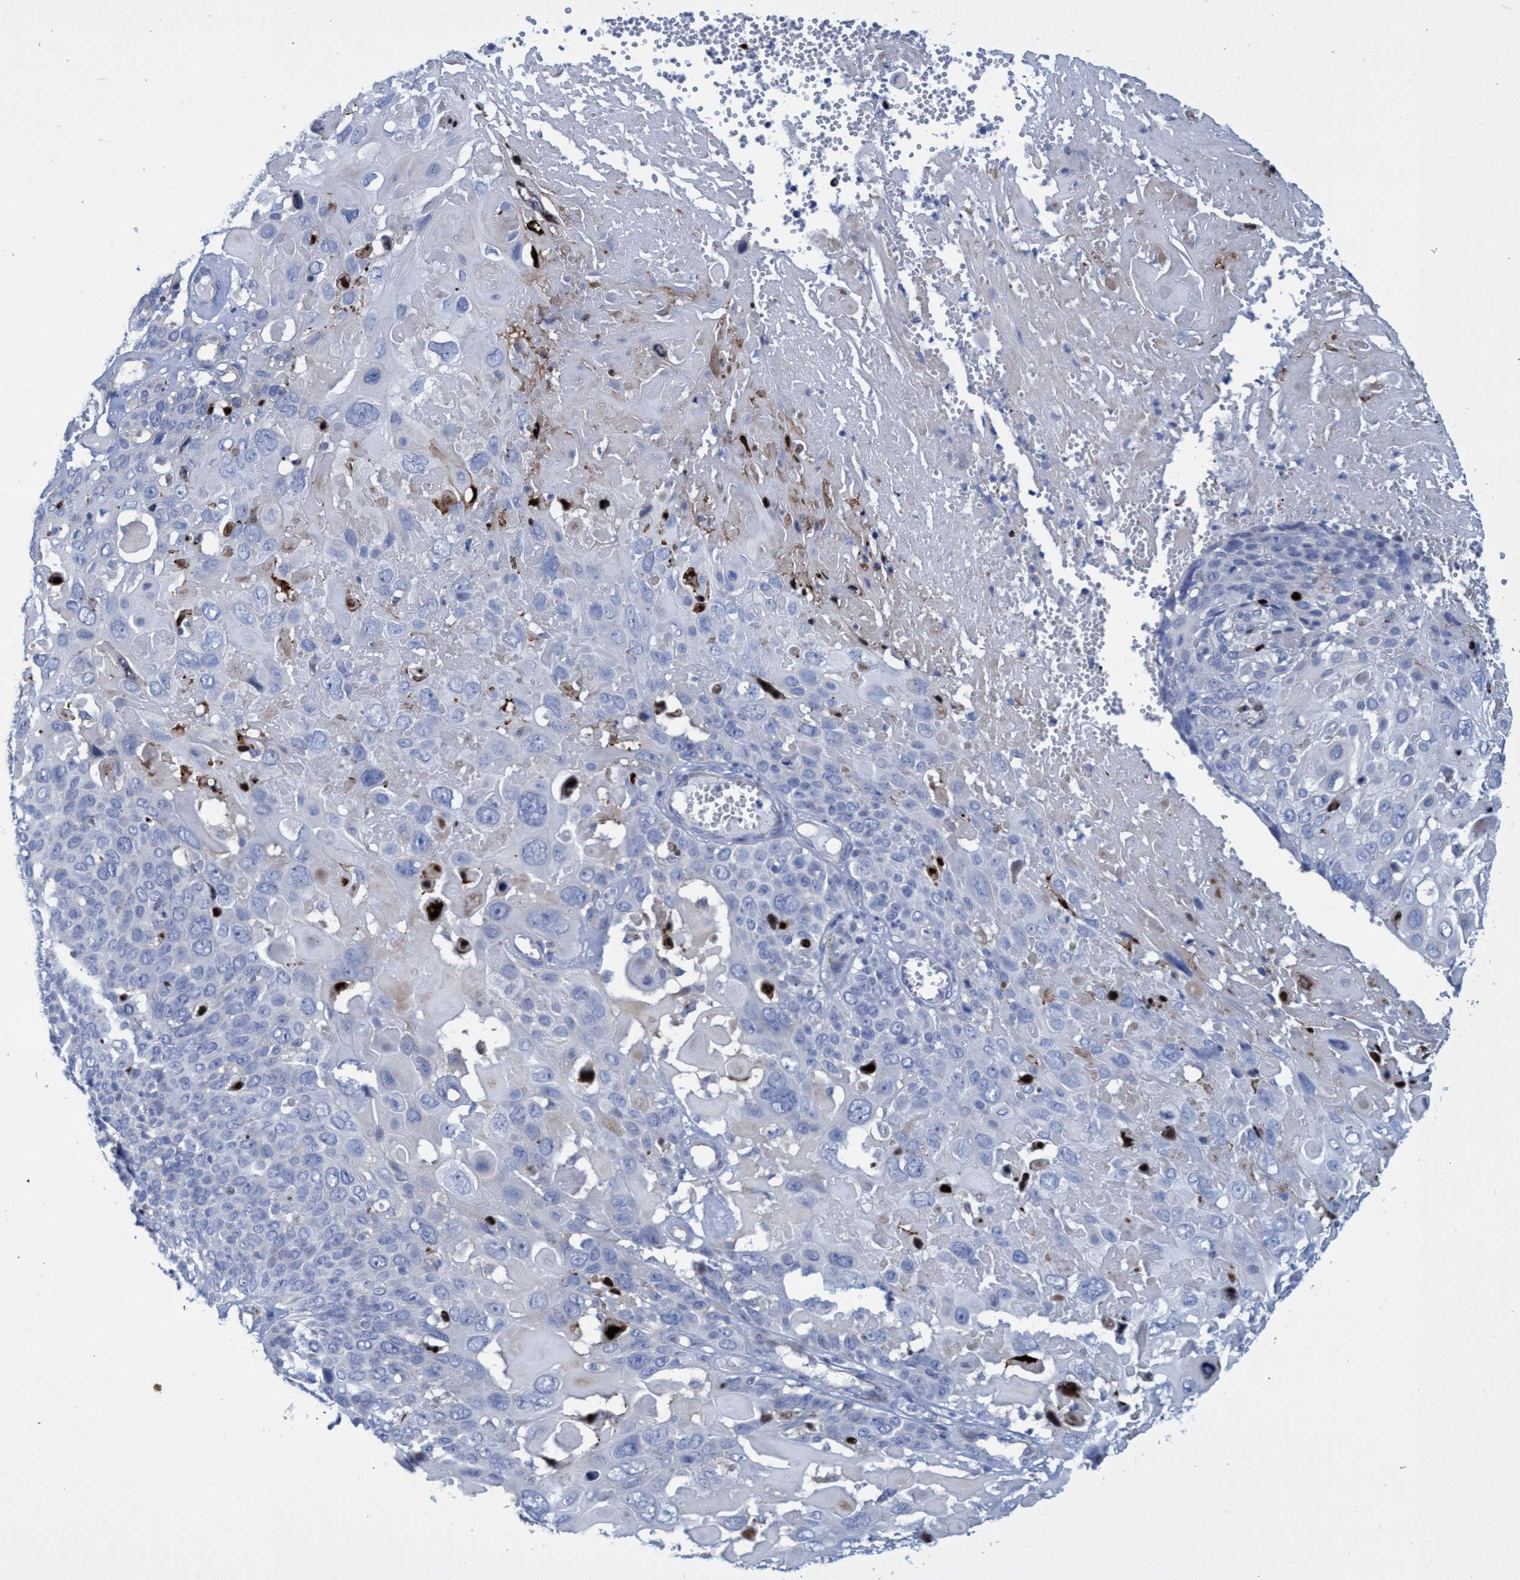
{"staining": {"intensity": "negative", "quantity": "none", "location": "none"}, "tissue": "cervical cancer", "cell_type": "Tumor cells", "image_type": "cancer", "snomed": [{"axis": "morphology", "description": "Squamous cell carcinoma, NOS"}, {"axis": "topography", "description": "Cervix"}], "caption": "Cervical cancer (squamous cell carcinoma) was stained to show a protein in brown. There is no significant expression in tumor cells.", "gene": "R3HCC1", "patient": {"sex": "female", "age": 74}}